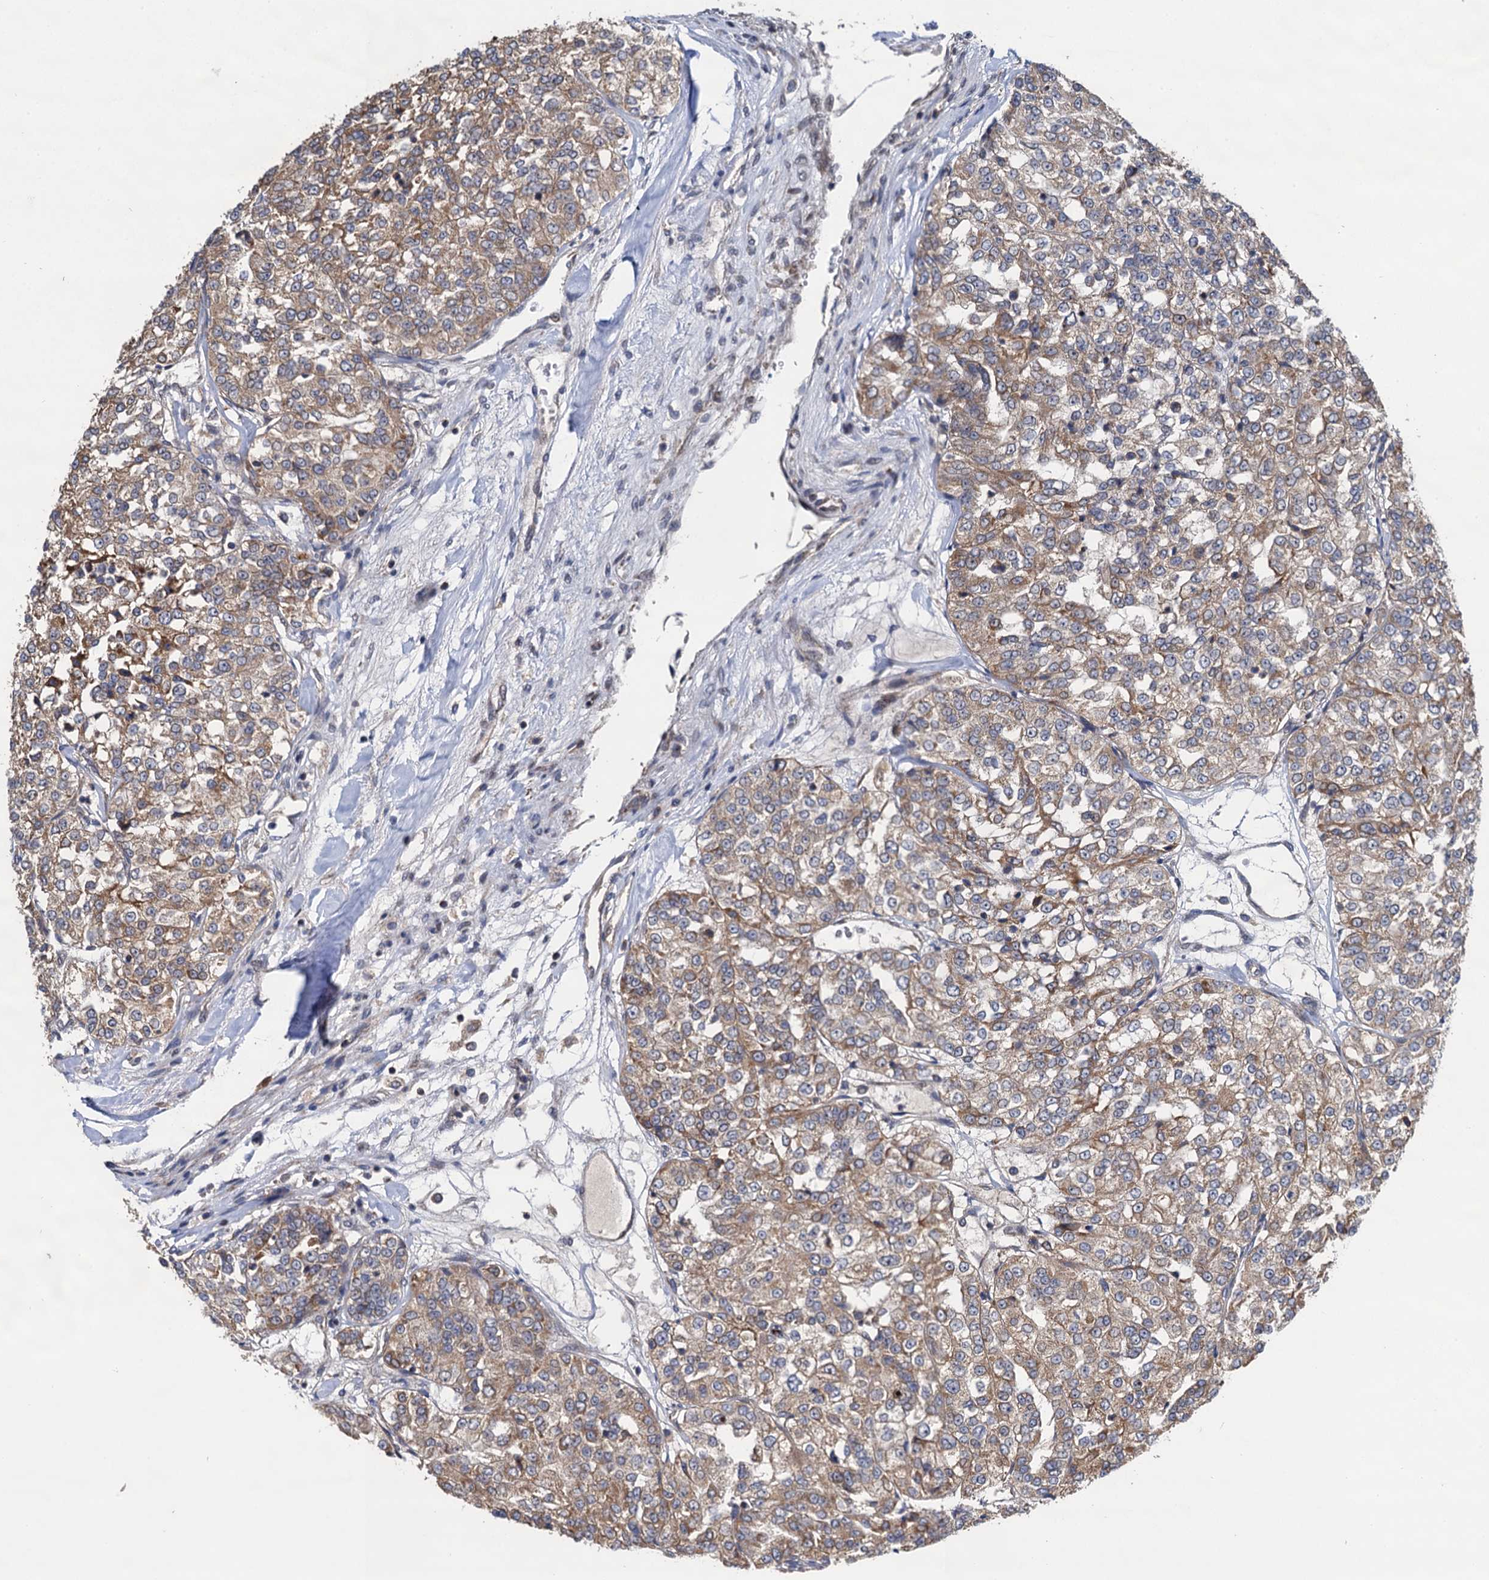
{"staining": {"intensity": "moderate", "quantity": ">75%", "location": "cytoplasmic/membranous"}, "tissue": "renal cancer", "cell_type": "Tumor cells", "image_type": "cancer", "snomed": [{"axis": "morphology", "description": "Adenocarcinoma, NOS"}, {"axis": "topography", "description": "Kidney"}], "caption": "Immunohistochemistry (IHC) staining of renal cancer (adenocarcinoma), which displays medium levels of moderate cytoplasmic/membranous positivity in approximately >75% of tumor cells indicating moderate cytoplasmic/membranous protein positivity. The staining was performed using DAB (brown) for protein detection and nuclei were counterstained in hematoxylin (blue).", "gene": "CMPK2", "patient": {"sex": "female", "age": 63}}